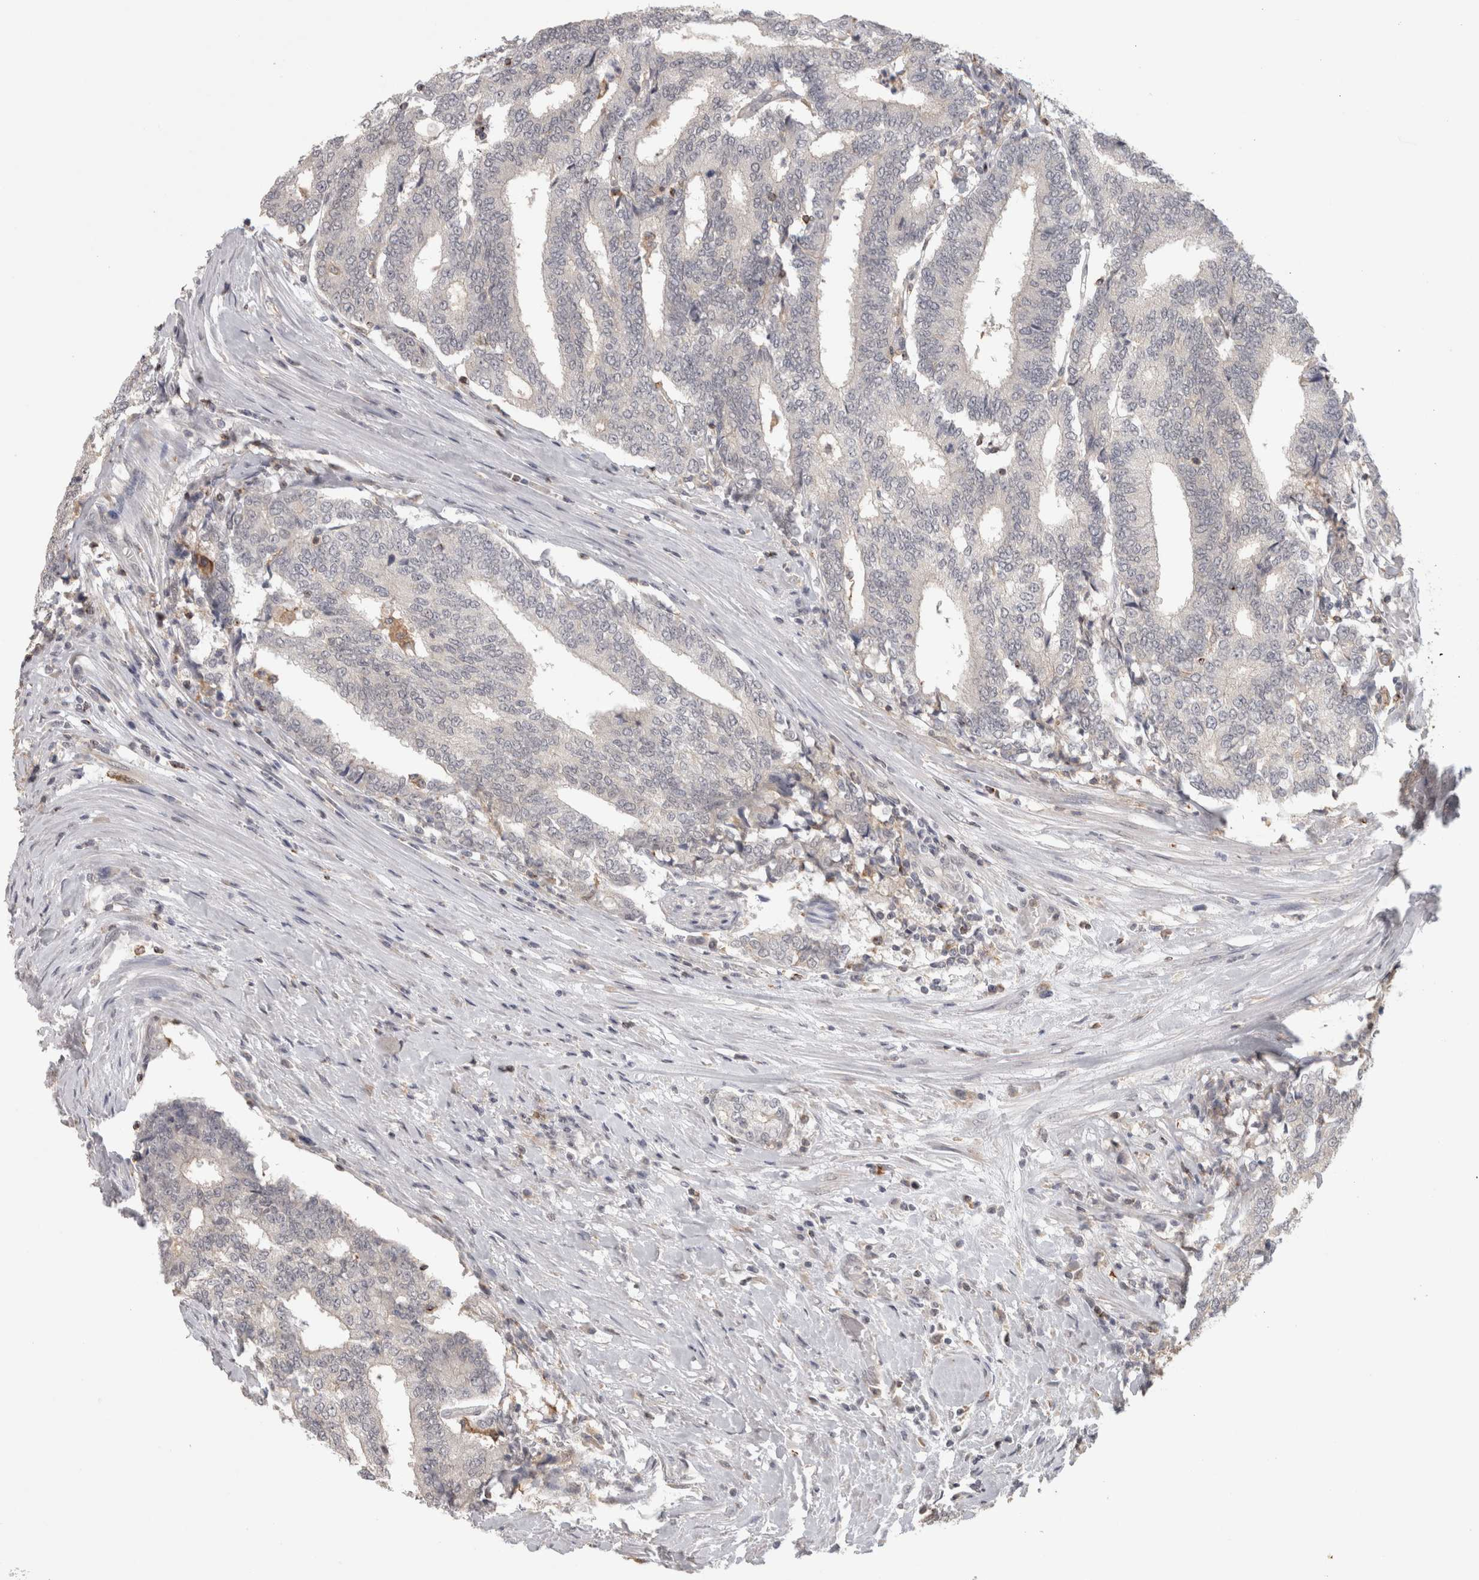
{"staining": {"intensity": "negative", "quantity": "none", "location": "none"}, "tissue": "prostate cancer", "cell_type": "Tumor cells", "image_type": "cancer", "snomed": [{"axis": "morphology", "description": "Normal tissue, NOS"}, {"axis": "morphology", "description": "Adenocarcinoma, High grade"}, {"axis": "topography", "description": "Prostate"}, {"axis": "topography", "description": "Seminal veicle"}], "caption": "Immunohistochemical staining of human prostate cancer (high-grade adenocarcinoma) exhibits no significant positivity in tumor cells.", "gene": "HAVCR2", "patient": {"sex": "male", "age": 55}}